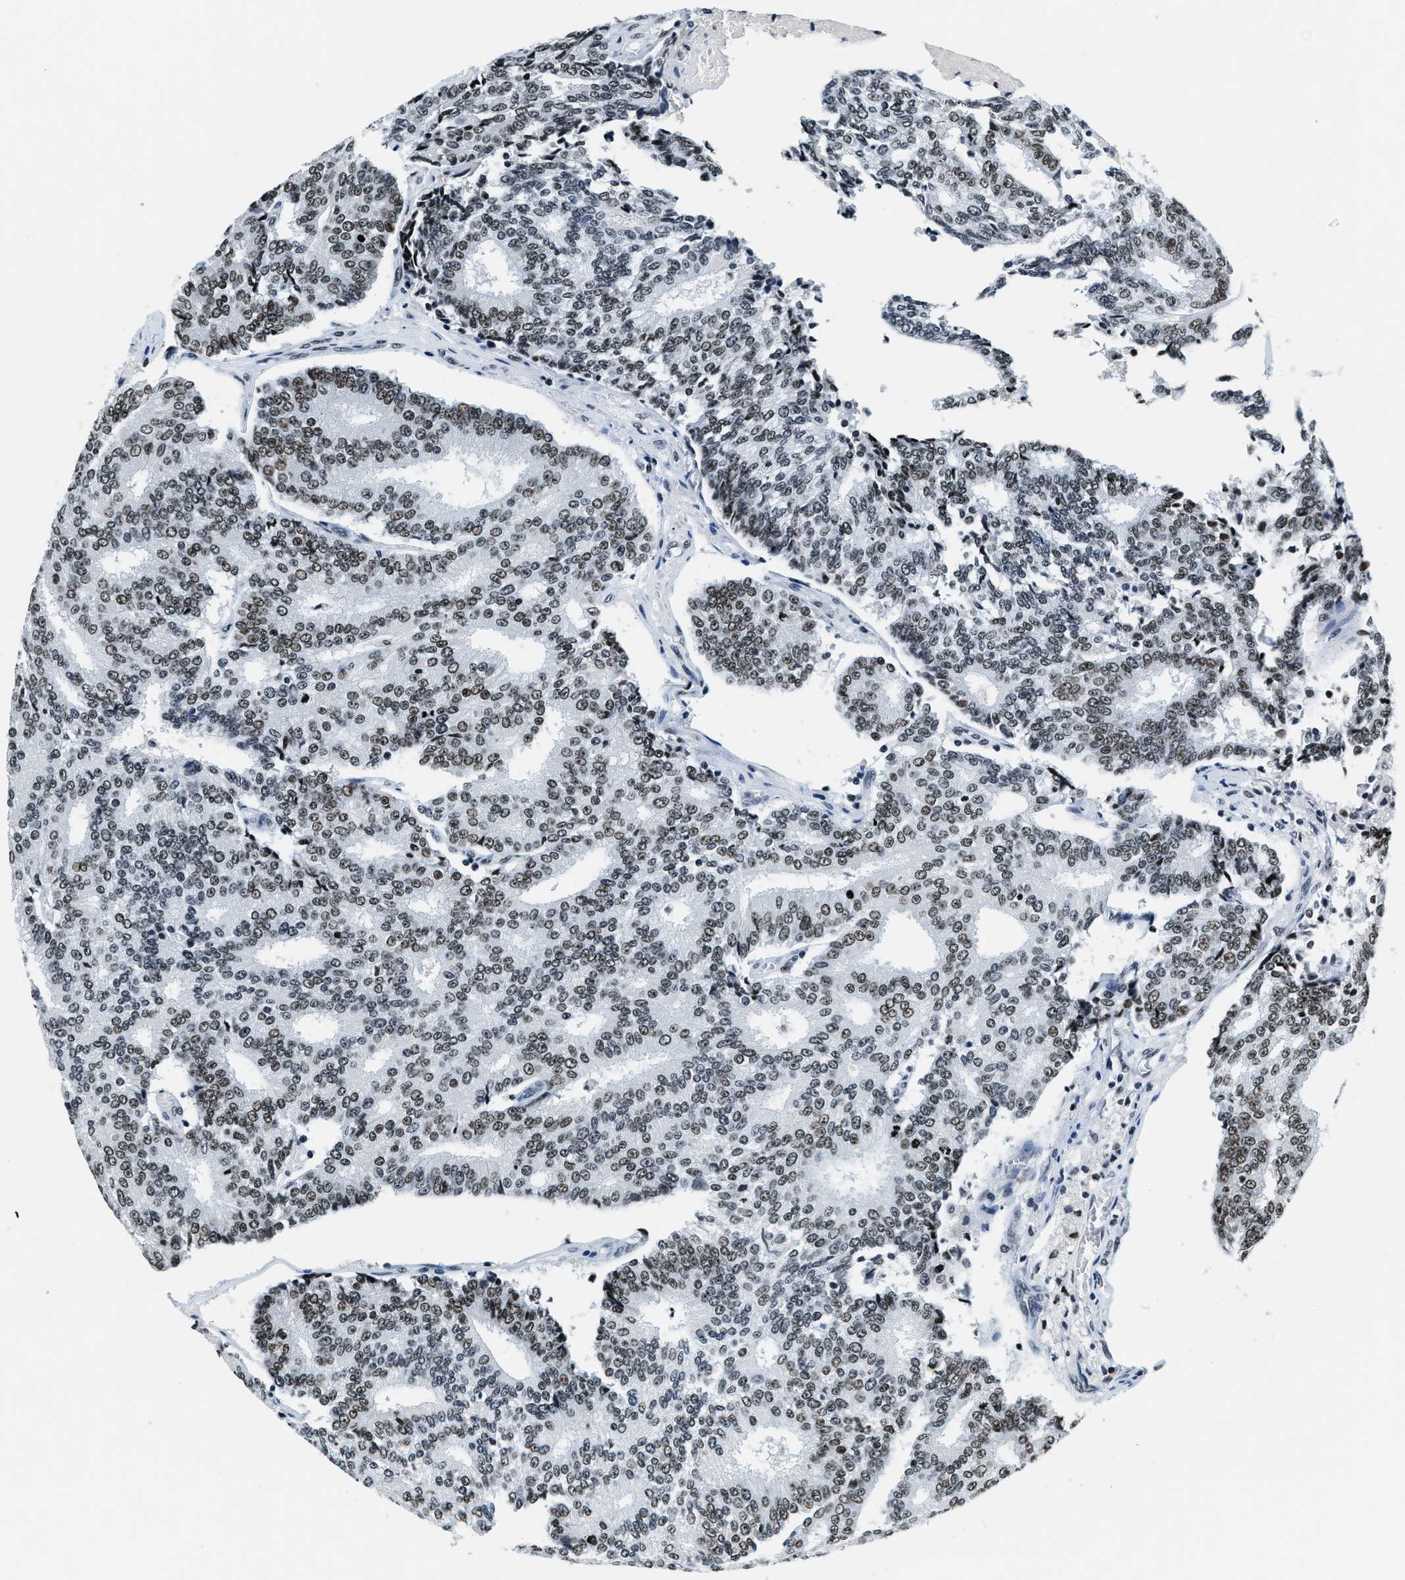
{"staining": {"intensity": "weak", "quantity": "25%-75%", "location": "nuclear"}, "tissue": "prostate cancer", "cell_type": "Tumor cells", "image_type": "cancer", "snomed": [{"axis": "morphology", "description": "Adenocarcinoma, High grade"}, {"axis": "topography", "description": "Prostate"}], "caption": "Prostate adenocarcinoma (high-grade) stained with IHC shows weak nuclear expression in about 25%-75% of tumor cells. (Stains: DAB in brown, nuclei in blue, Microscopy: brightfield microscopy at high magnification).", "gene": "TOP1", "patient": {"sex": "male", "age": 55}}